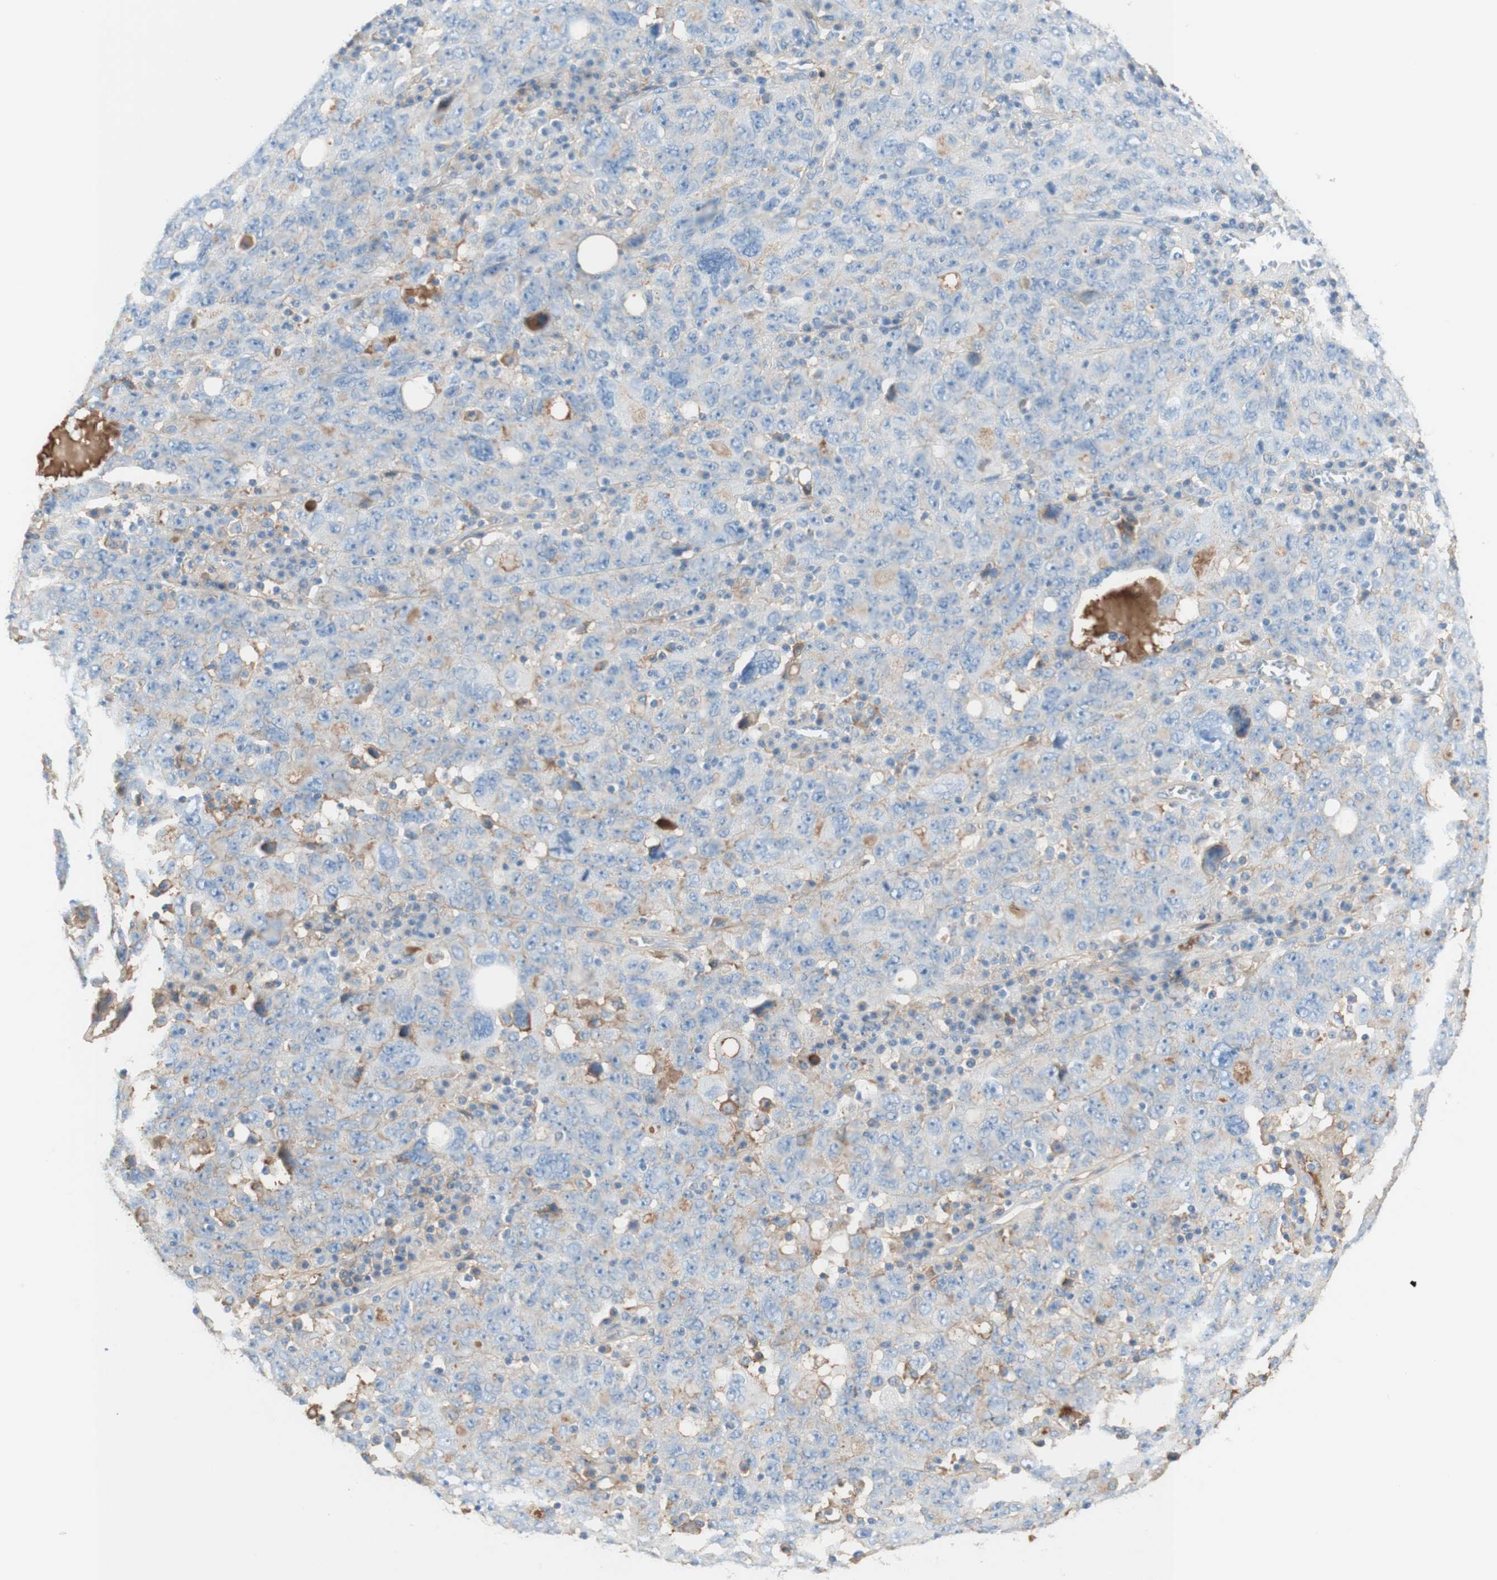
{"staining": {"intensity": "negative", "quantity": "none", "location": "none"}, "tissue": "ovarian cancer", "cell_type": "Tumor cells", "image_type": "cancer", "snomed": [{"axis": "morphology", "description": "Carcinoma, endometroid"}, {"axis": "topography", "description": "Ovary"}], "caption": "High power microscopy micrograph of an IHC histopathology image of ovarian cancer, revealing no significant staining in tumor cells.", "gene": "KNG1", "patient": {"sex": "female", "age": 62}}